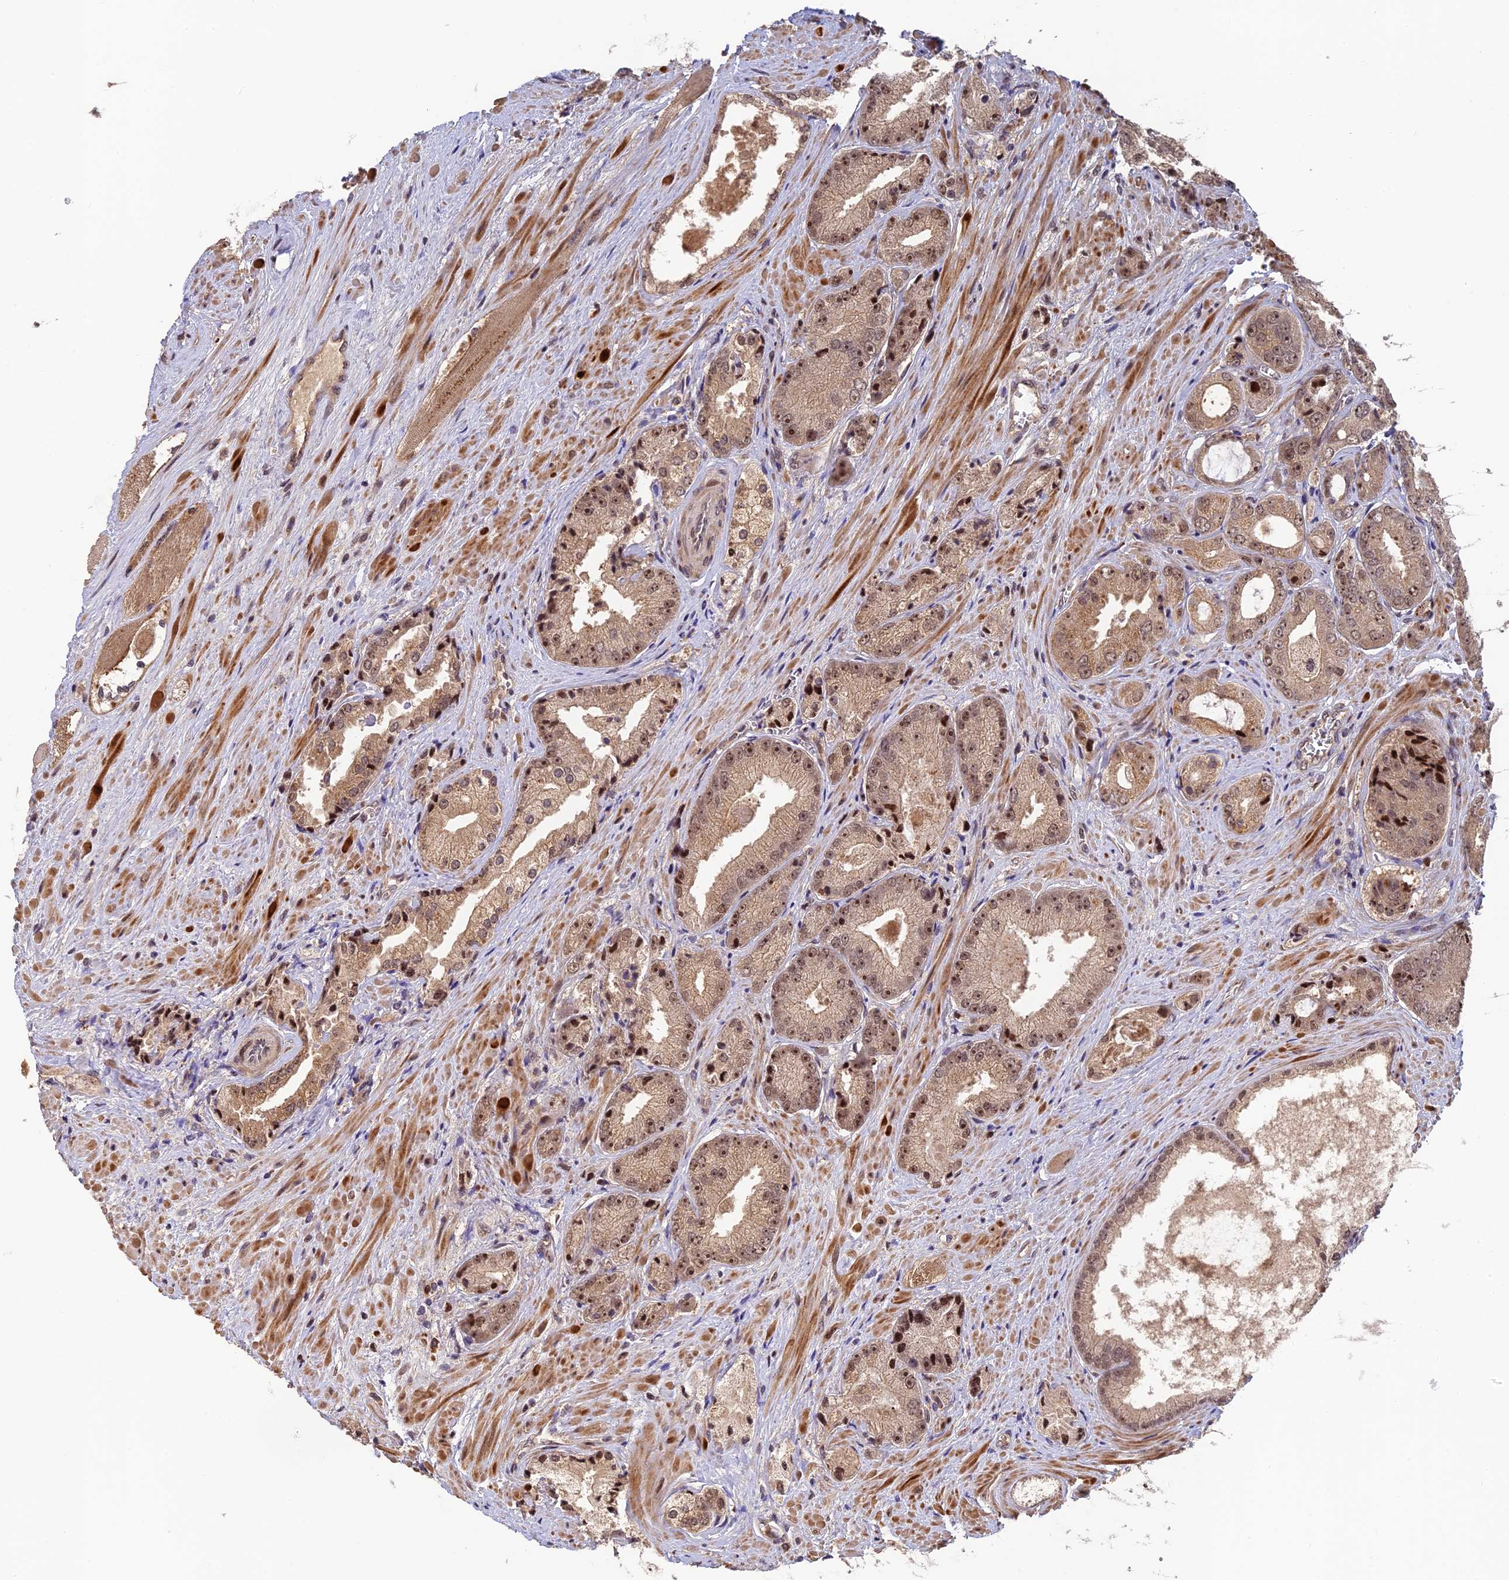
{"staining": {"intensity": "moderate", "quantity": ">75%", "location": "cytoplasmic/membranous,nuclear"}, "tissue": "prostate cancer", "cell_type": "Tumor cells", "image_type": "cancer", "snomed": [{"axis": "morphology", "description": "Adenocarcinoma, High grade"}, {"axis": "topography", "description": "Prostate"}], "caption": "Immunohistochemical staining of human prostate adenocarcinoma (high-grade) reveals medium levels of moderate cytoplasmic/membranous and nuclear expression in about >75% of tumor cells.", "gene": "OSBPL1A", "patient": {"sex": "male", "age": 71}}